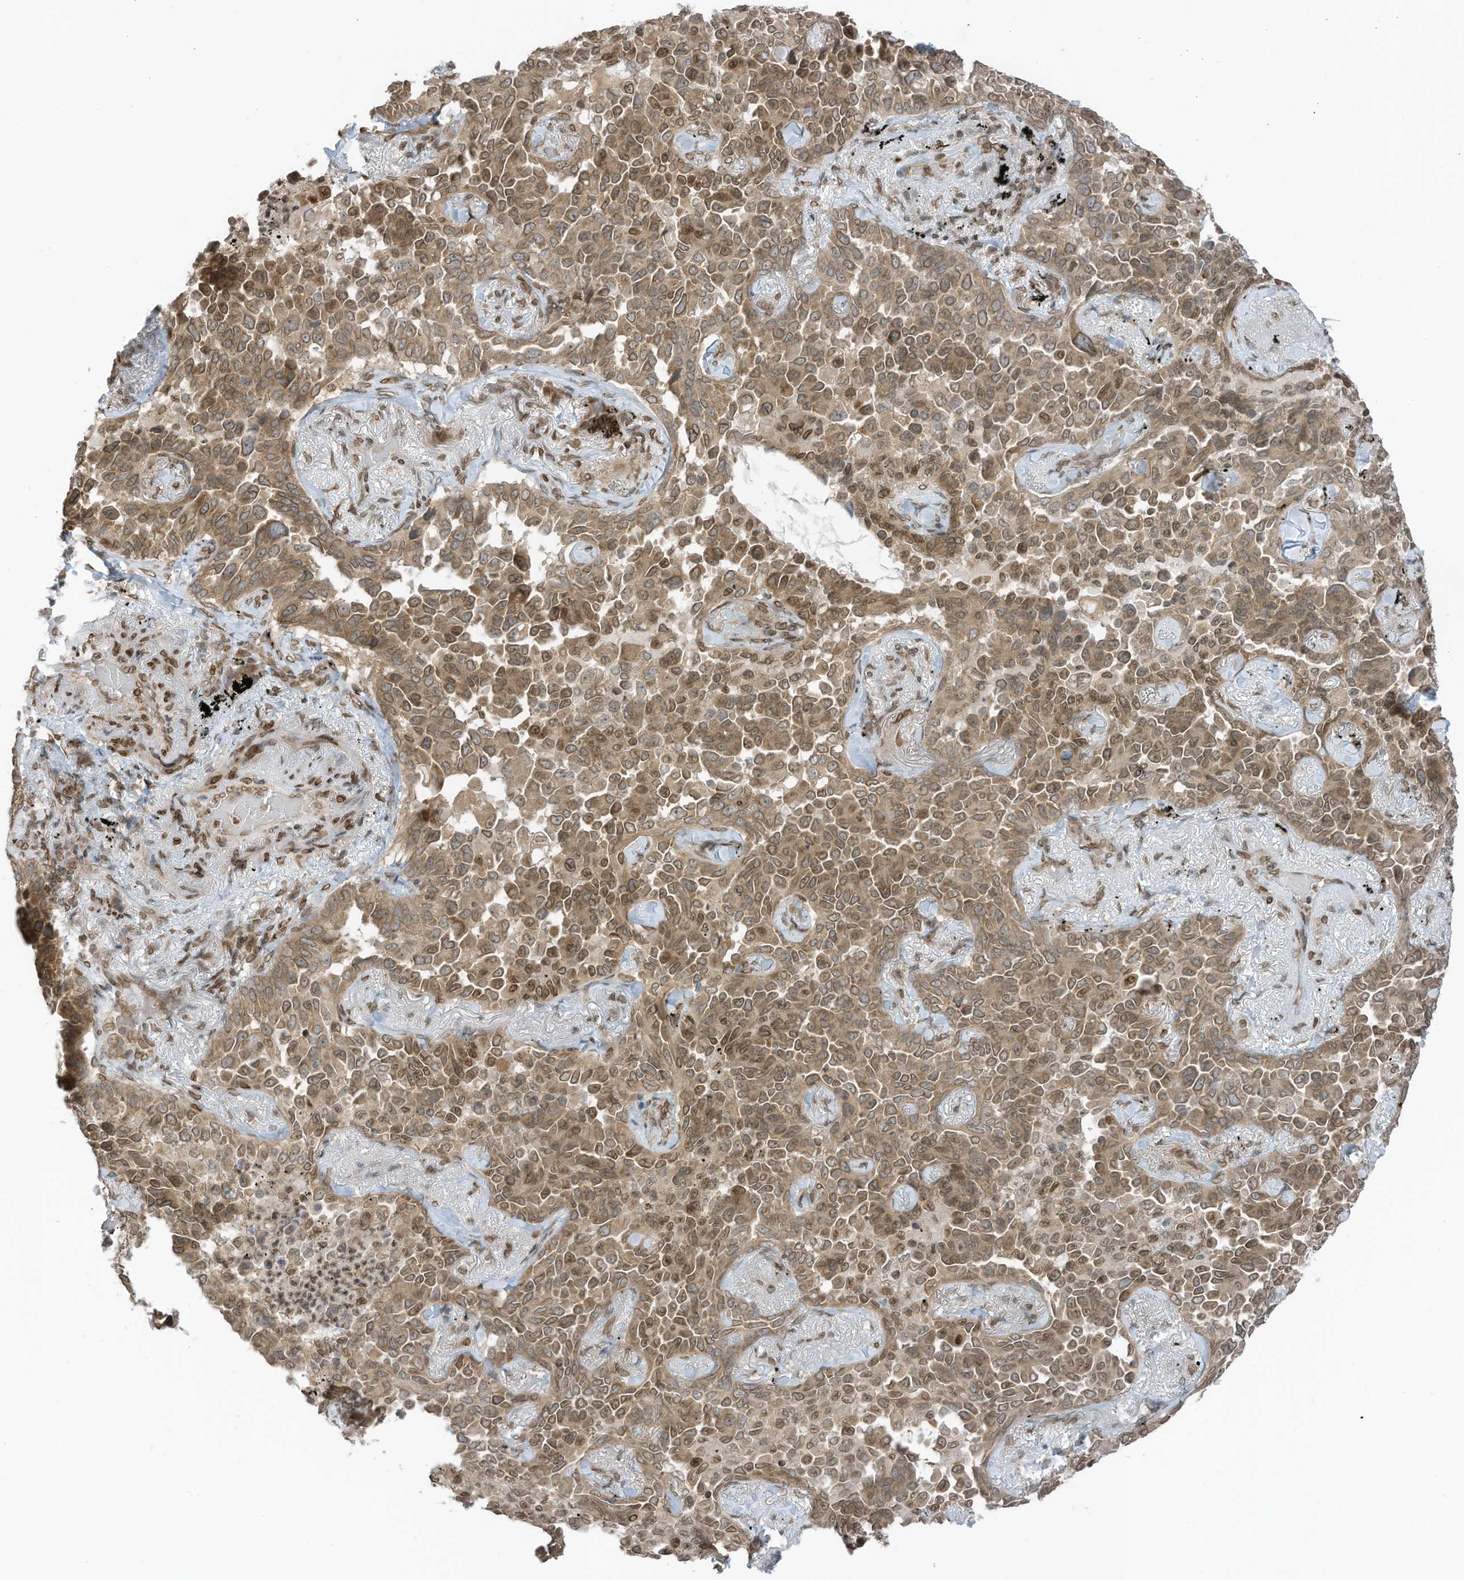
{"staining": {"intensity": "moderate", "quantity": ">75%", "location": "cytoplasmic/membranous,nuclear"}, "tissue": "lung cancer", "cell_type": "Tumor cells", "image_type": "cancer", "snomed": [{"axis": "morphology", "description": "Adenocarcinoma, NOS"}, {"axis": "topography", "description": "Lung"}], "caption": "Moderate cytoplasmic/membranous and nuclear staining is present in approximately >75% of tumor cells in lung cancer.", "gene": "RABL3", "patient": {"sex": "female", "age": 67}}